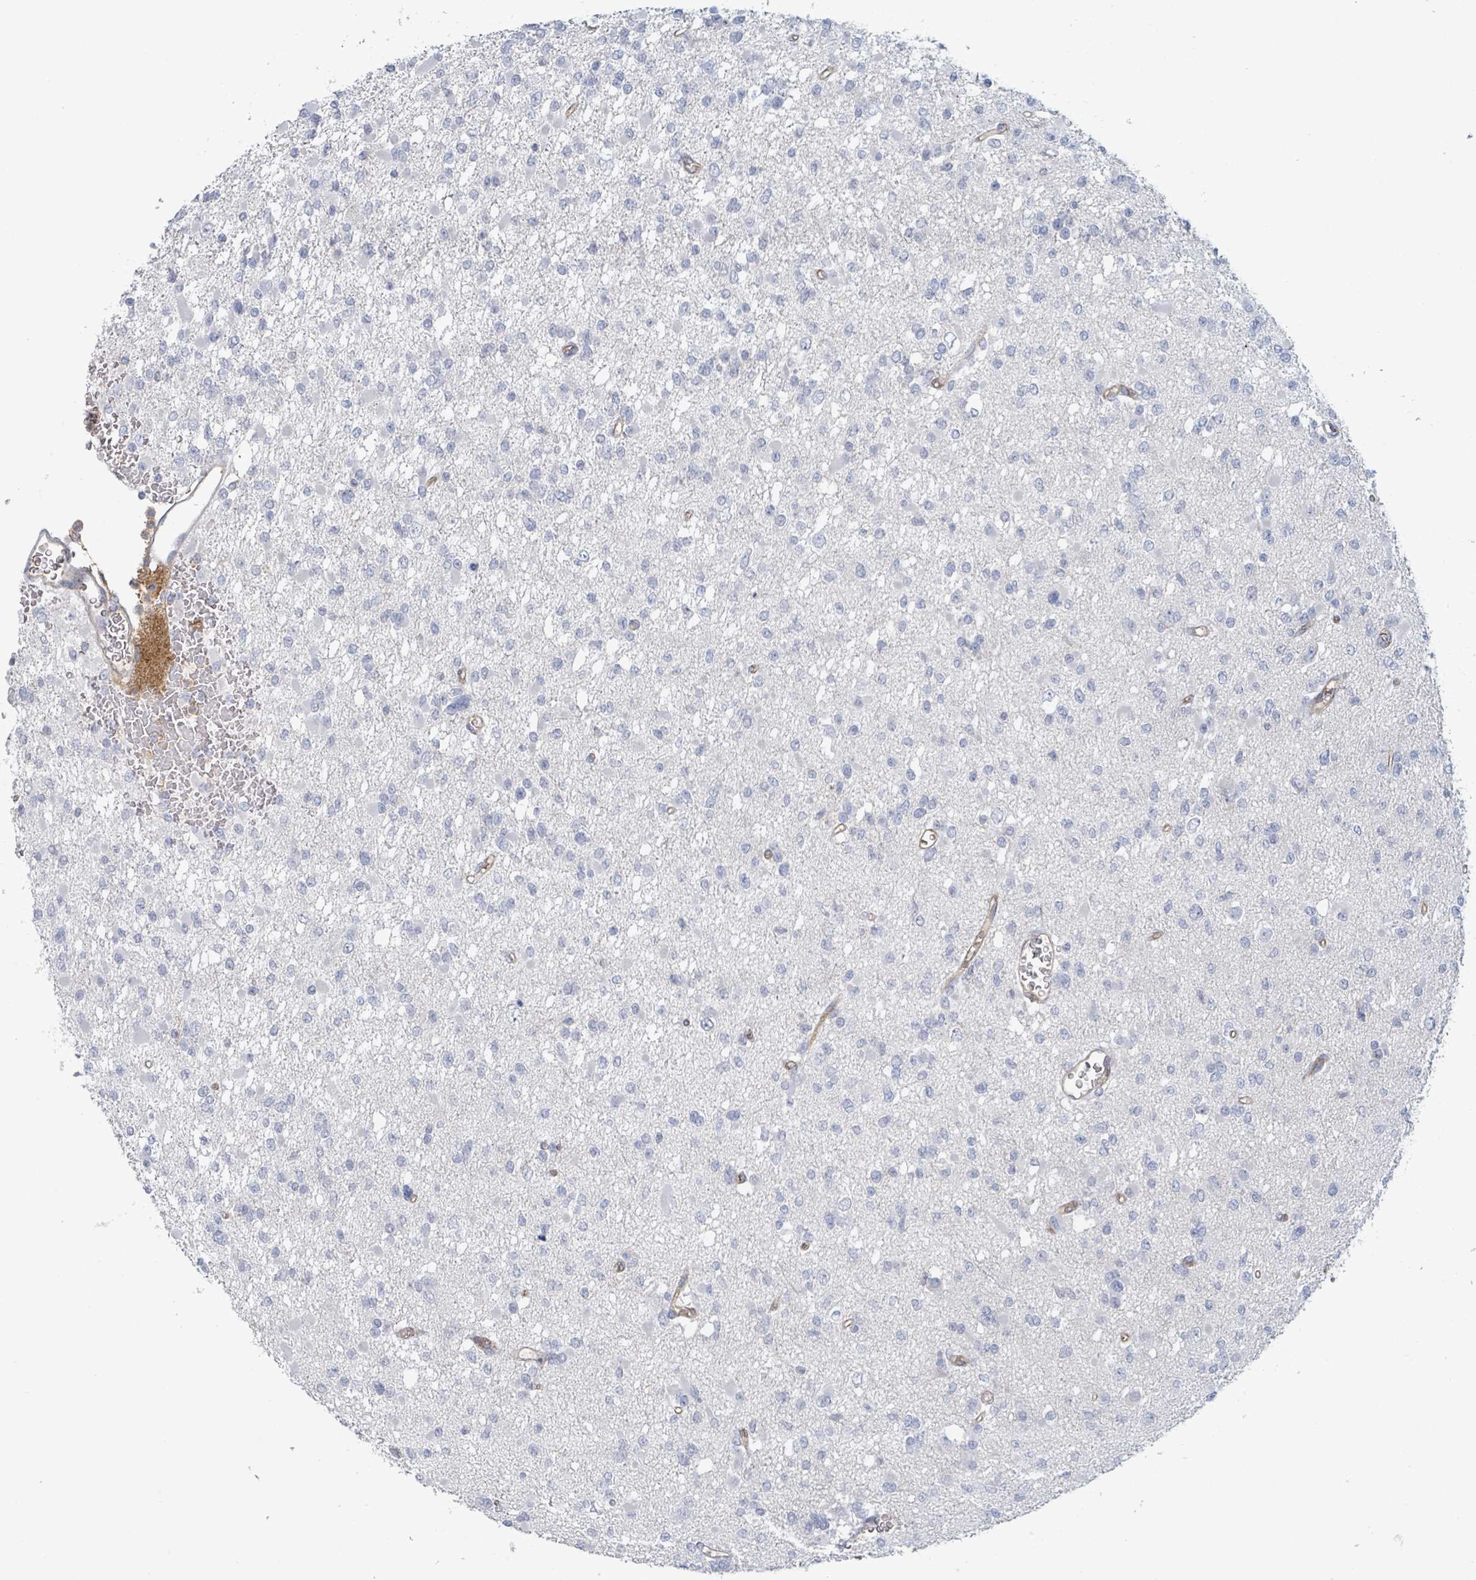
{"staining": {"intensity": "negative", "quantity": "none", "location": "none"}, "tissue": "glioma", "cell_type": "Tumor cells", "image_type": "cancer", "snomed": [{"axis": "morphology", "description": "Glioma, malignant, Low grade"}, {"axis": "topography", "description": "Brain"}], "caption": "This photomicrograph is of glioma stained with immunohistochemistry (IHC) to label a protein in brown with the nuclei are counter-stained blue. There is no staining in tumor cells. The staining is performed using DAB brown chromogen with nuclei counter-stained in using hematoxylin.", "gene": "TNFRSF14", "patient": {"sex": "female", "age": 22}}